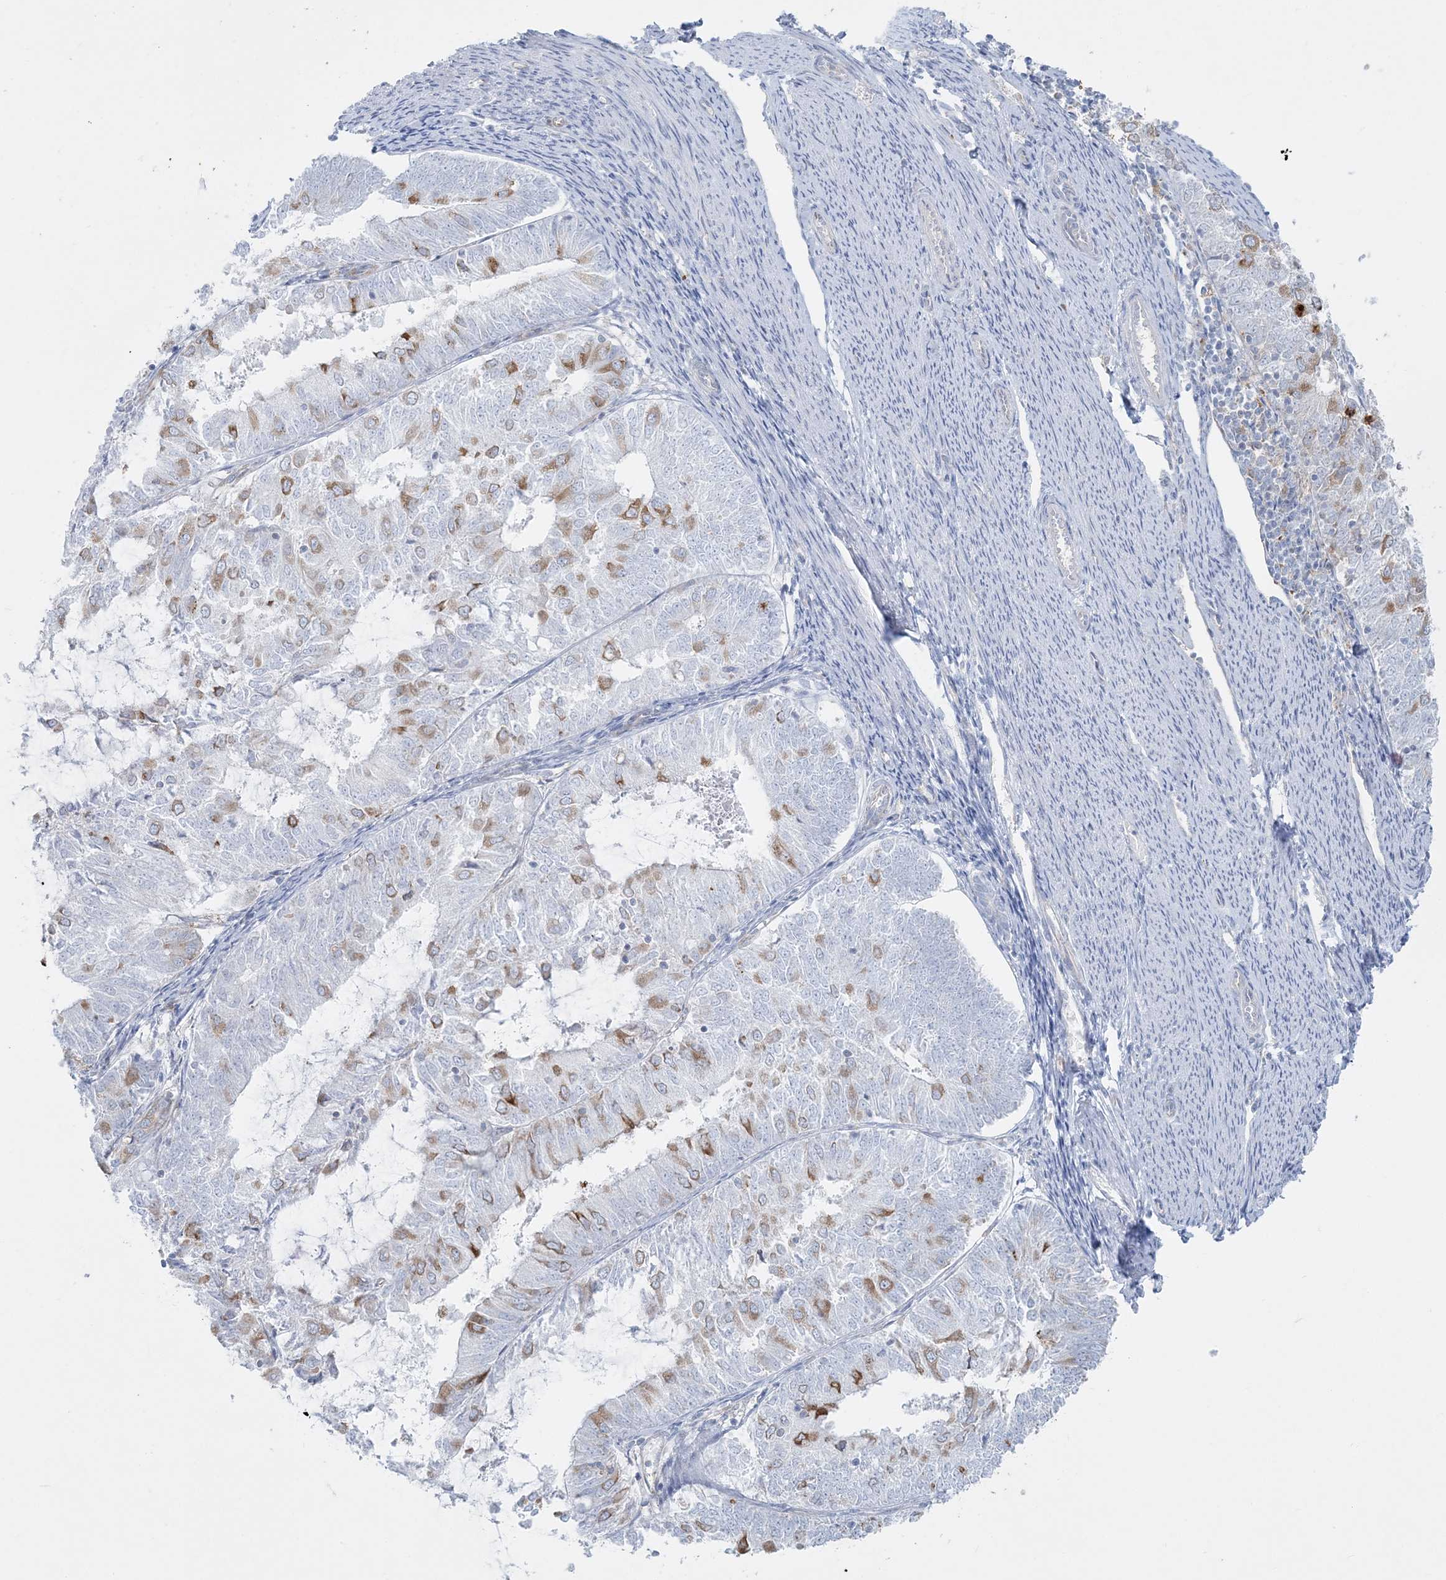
{"staining": {"intensity": "moderate", "quantity": "<25%", "location": "cytoplasmic/membranous"}, "tissue": "endometrial cancer", "cell_type": "Tumor cells", "image_type": "cancer", "snomed": [{"axis": "morphology", "description": "Adenocarcinoma, NOS"}, {"axis": "topography", "description": "Endometrium"}], "caption": "This micrograph reveals immunohistochemistry staining of human endometrial adenocarcinoma, with low moderate cytoplasmic/membranous staining in about <25% of tumor cells.", "gene": "CCNJ", "patient": {"sex": "female", "age": 57}}